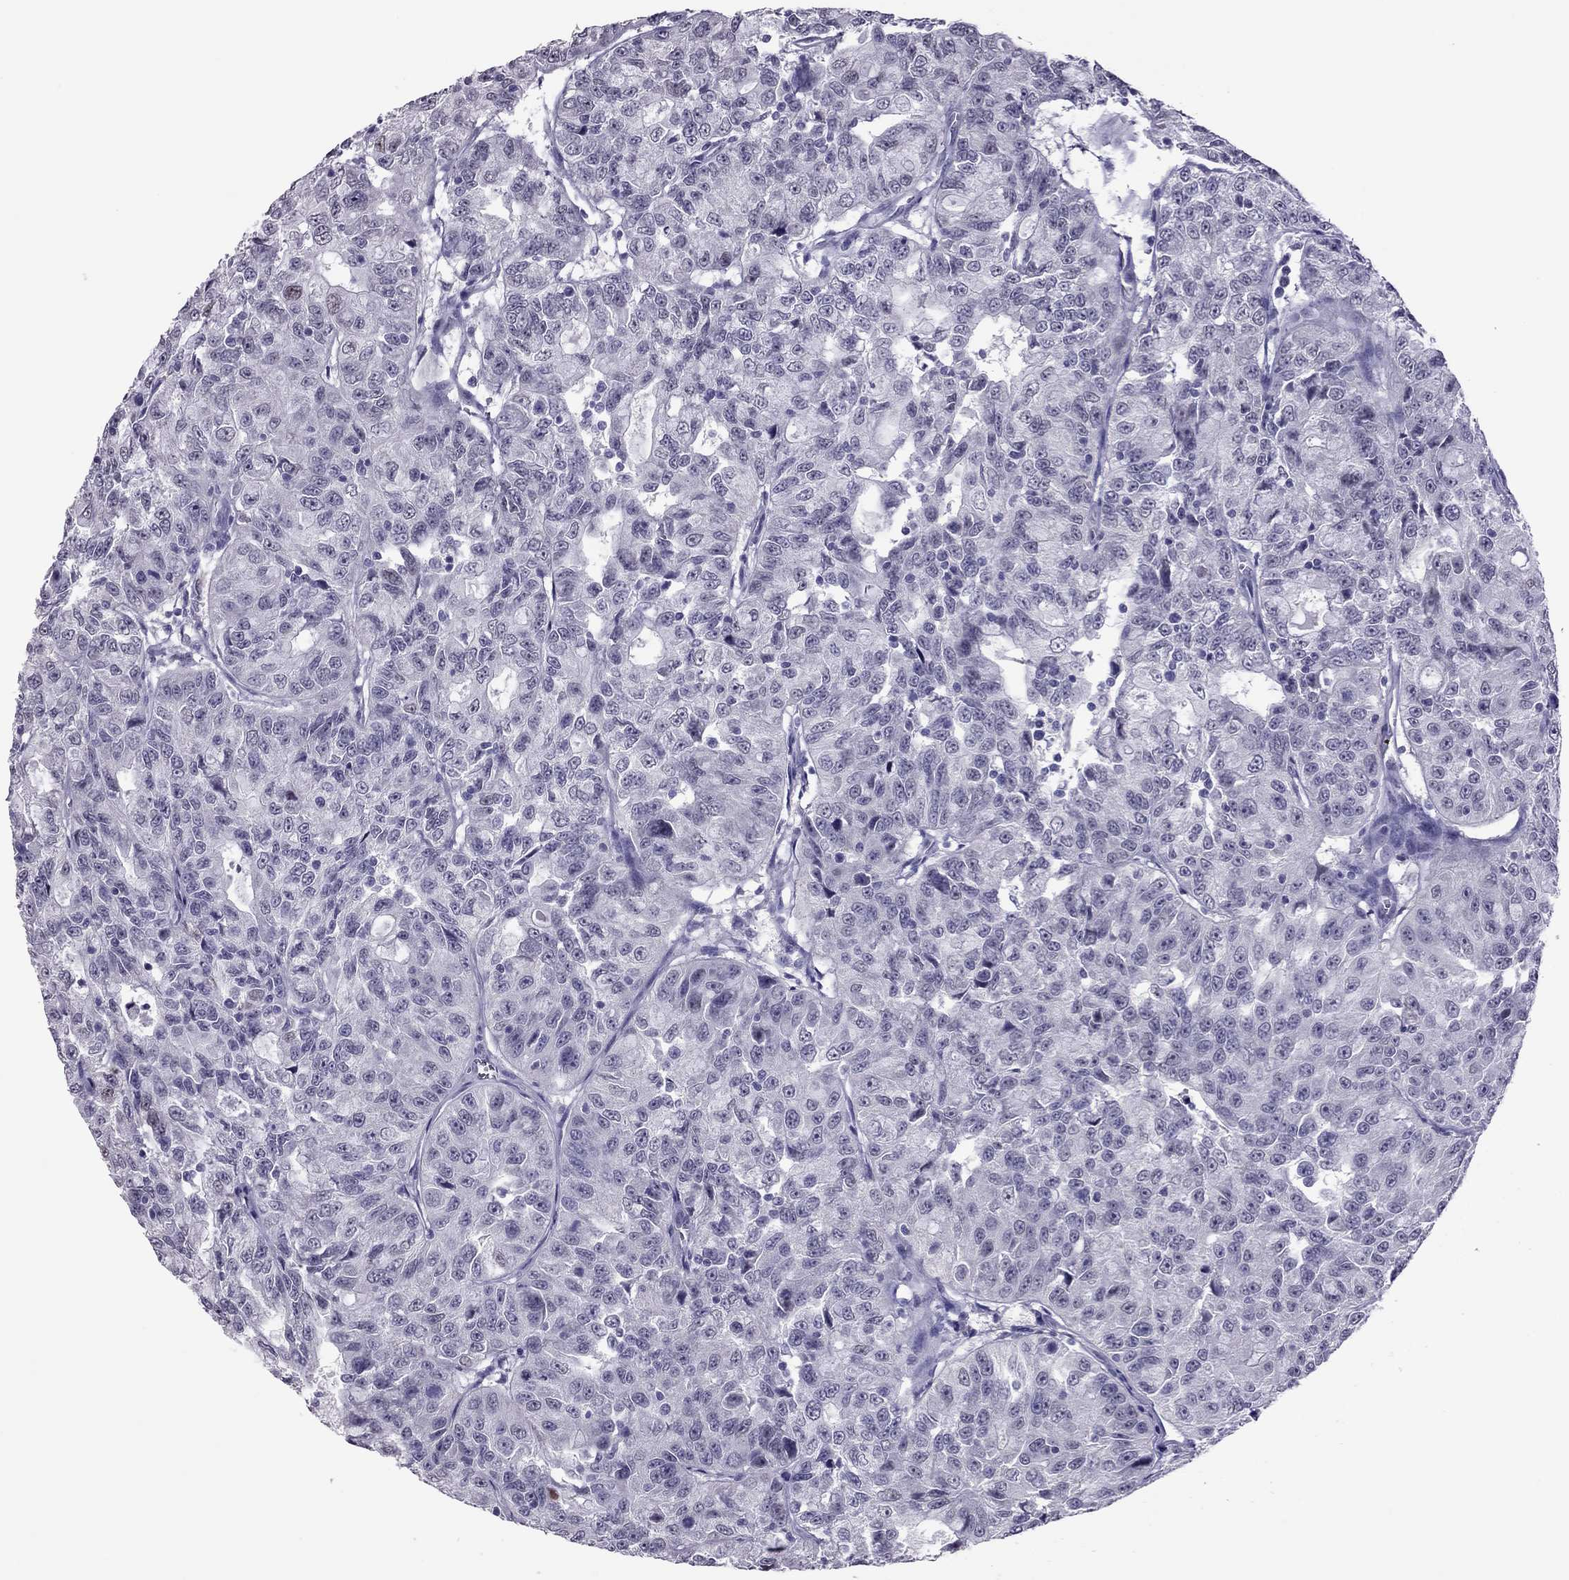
{"staining": {"intensity": "negative", "quantity": "none", "location": "none"}, "tissue": "urothelial cancer", "cell_type": "Tumor cells", "image_type": "cancer", "snomed": [{"axis": "morphology", "description": "Urothelial carcinoma, NOS"}, {"axis": "morphology", "description": "Urothelial carcinoma, High grade"}, {"axis": "topography", "description": "Urinary bladder"}], "caption": "There is no significant positivity in tumor cells of urothelial cancer.", "gene": "CCL27", "patient": {"sex": "female", "age": 73}}